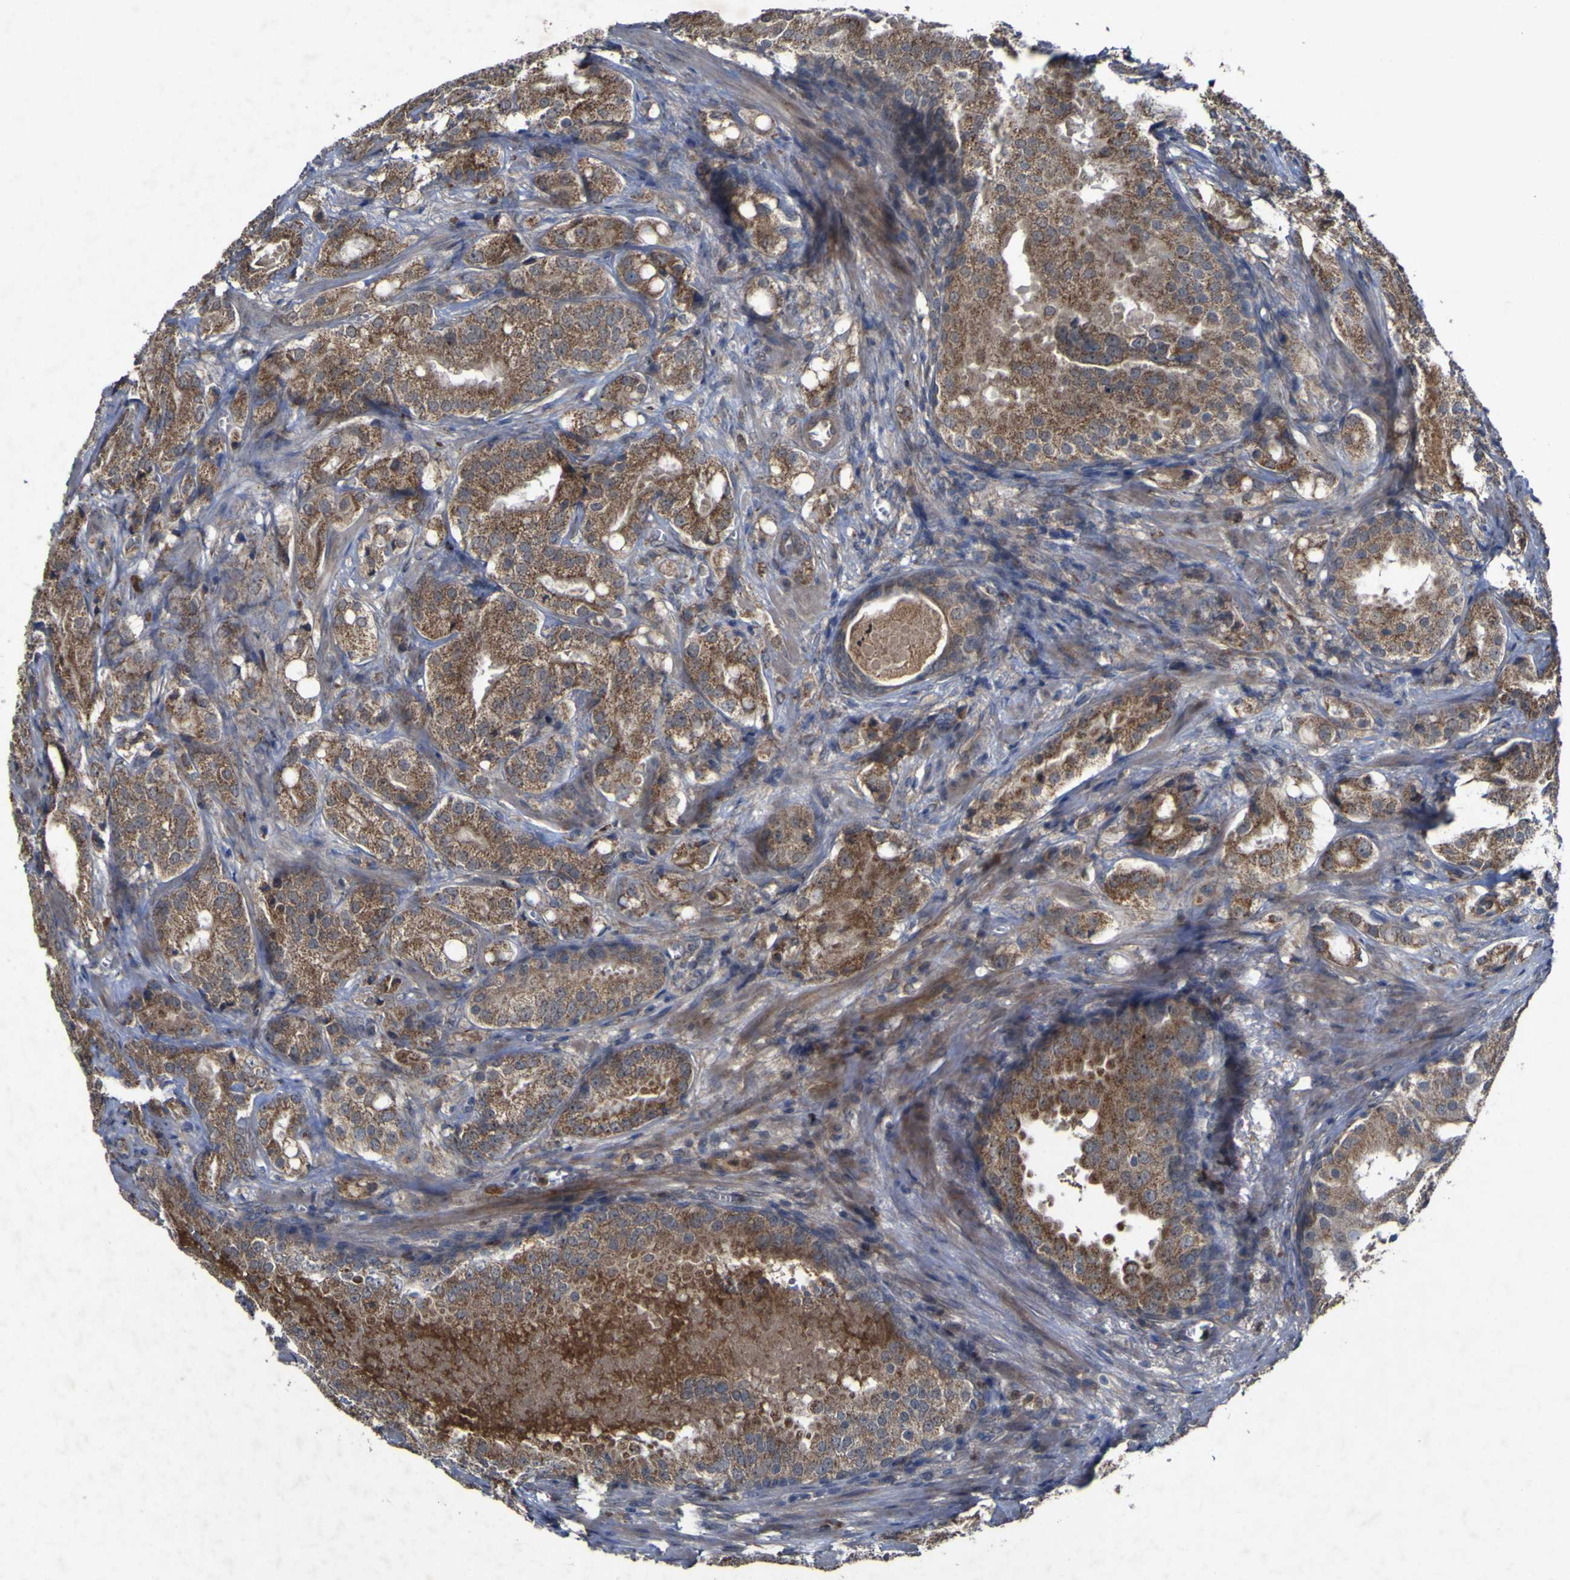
{"staining": {"intensity": "moderate", "quantity": ">75%", "location": "cytoplasmic/membranous"}, "tissue": "prostate cancer", "cell_type": "Tumor cells", "image_type": "cancer", "snomed": [{"axis": "morphology", "description": "Adenocarcinoma, High grade"}, {"axis": "topography", "description": "Prostate"}], "caption": "A histopathology image of high-grade adenocarcinoma (prostate) stained for a protein shows moderate cytoplasmic/membranous brown staining in tumor cells.", "gene": "IRAK2", "patient": {"sex": "male", "age": 64}}